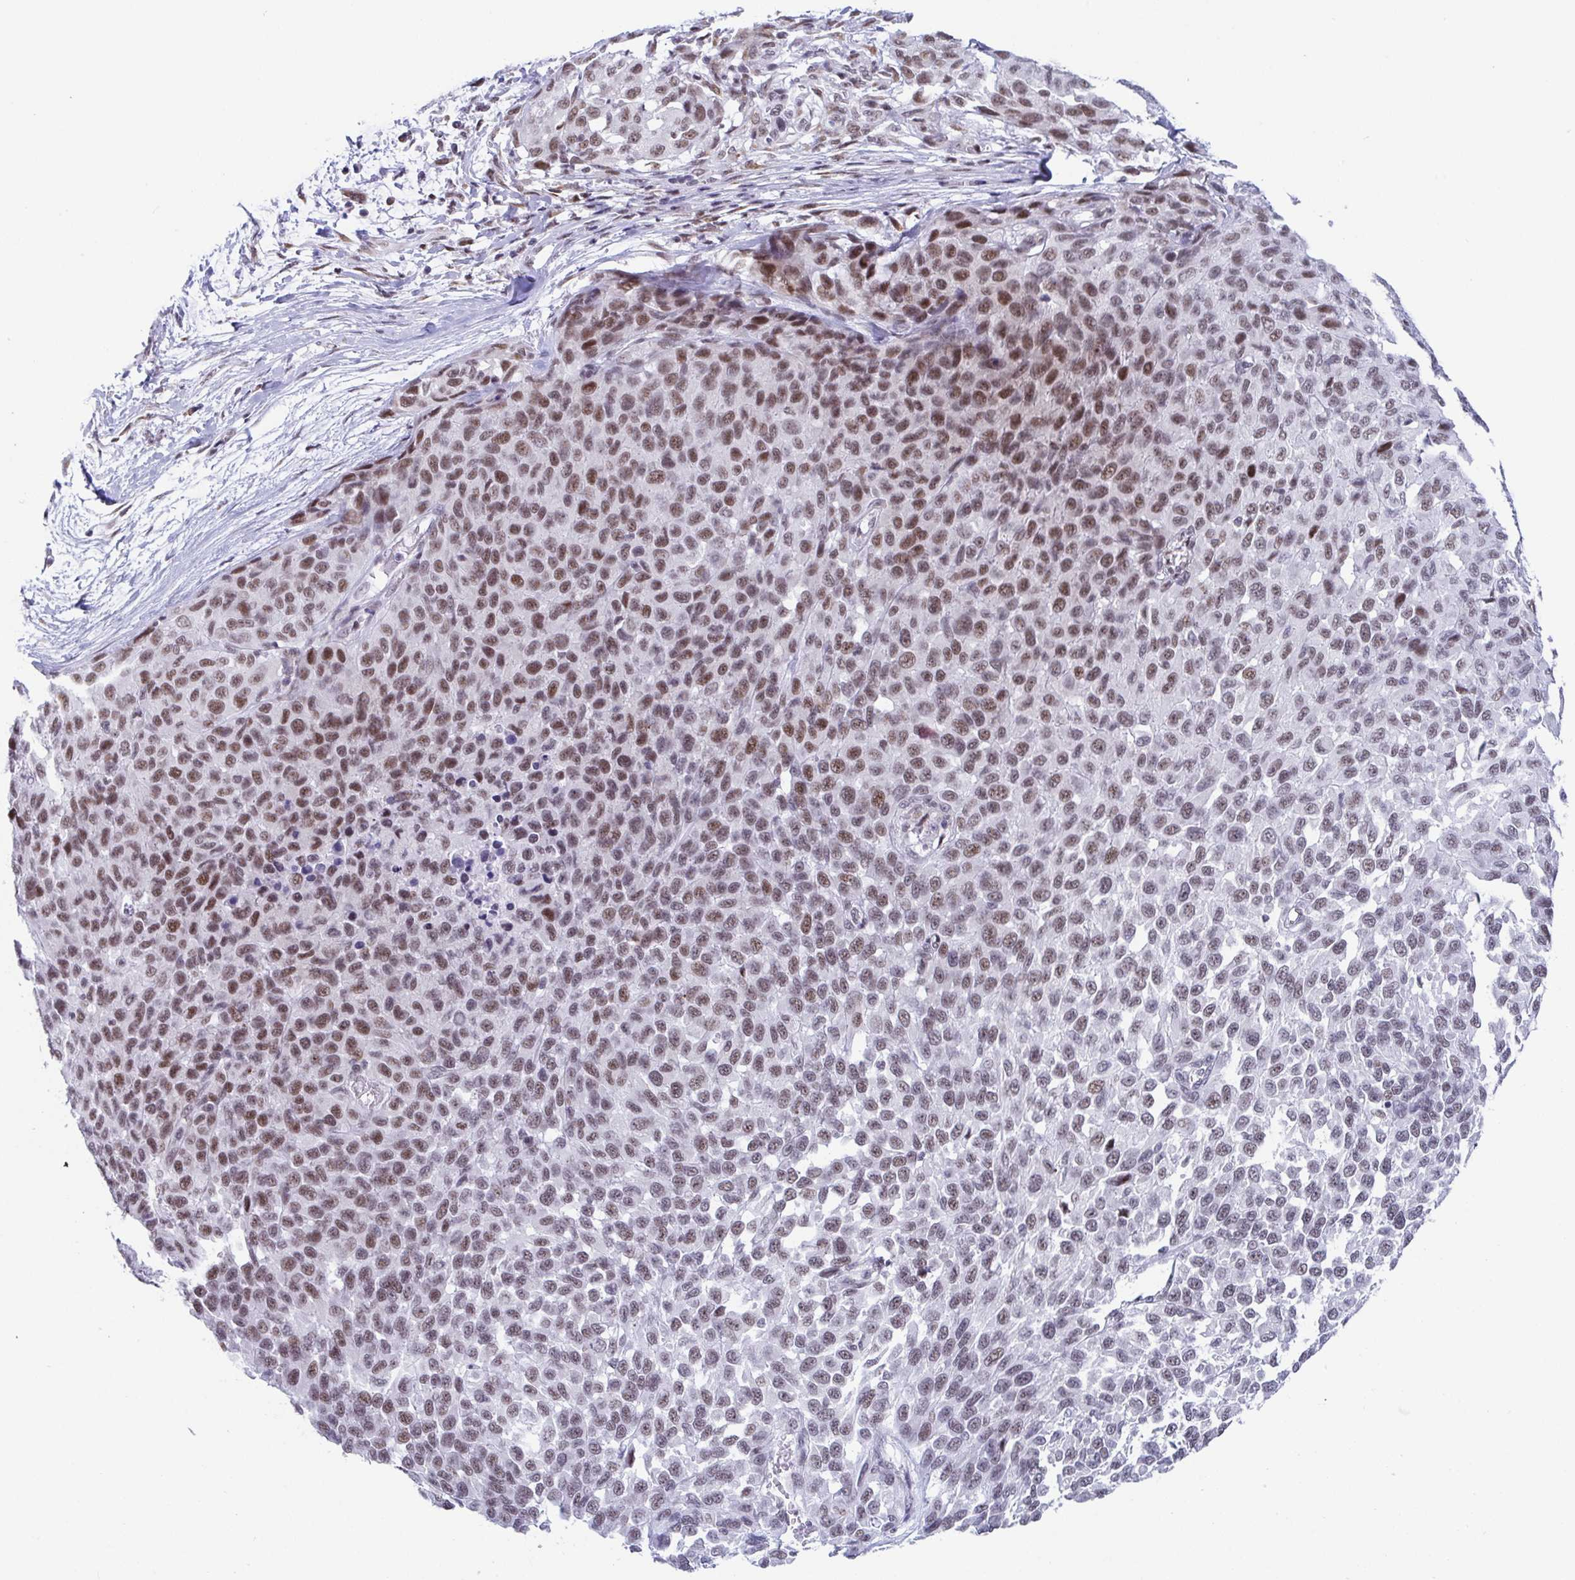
{"staining": {"intensity": "moderate", "quantity": ">75%", "location": "nuclear"}, "tissue": "melanoma", "cell_type": "Tumor cells", "image_type": "cancer", "snomed": [{"axis": "morphology", "description": "Malignant melanoma, NOS"}, {"axis": "topography", "description": "Skin"}], "caption": "Moderate nuclear protein positivity is present in about >75% of tumor cells in melanoma.", "gene": "WDR72", "patient": {"sex": "male", "age": 62}}